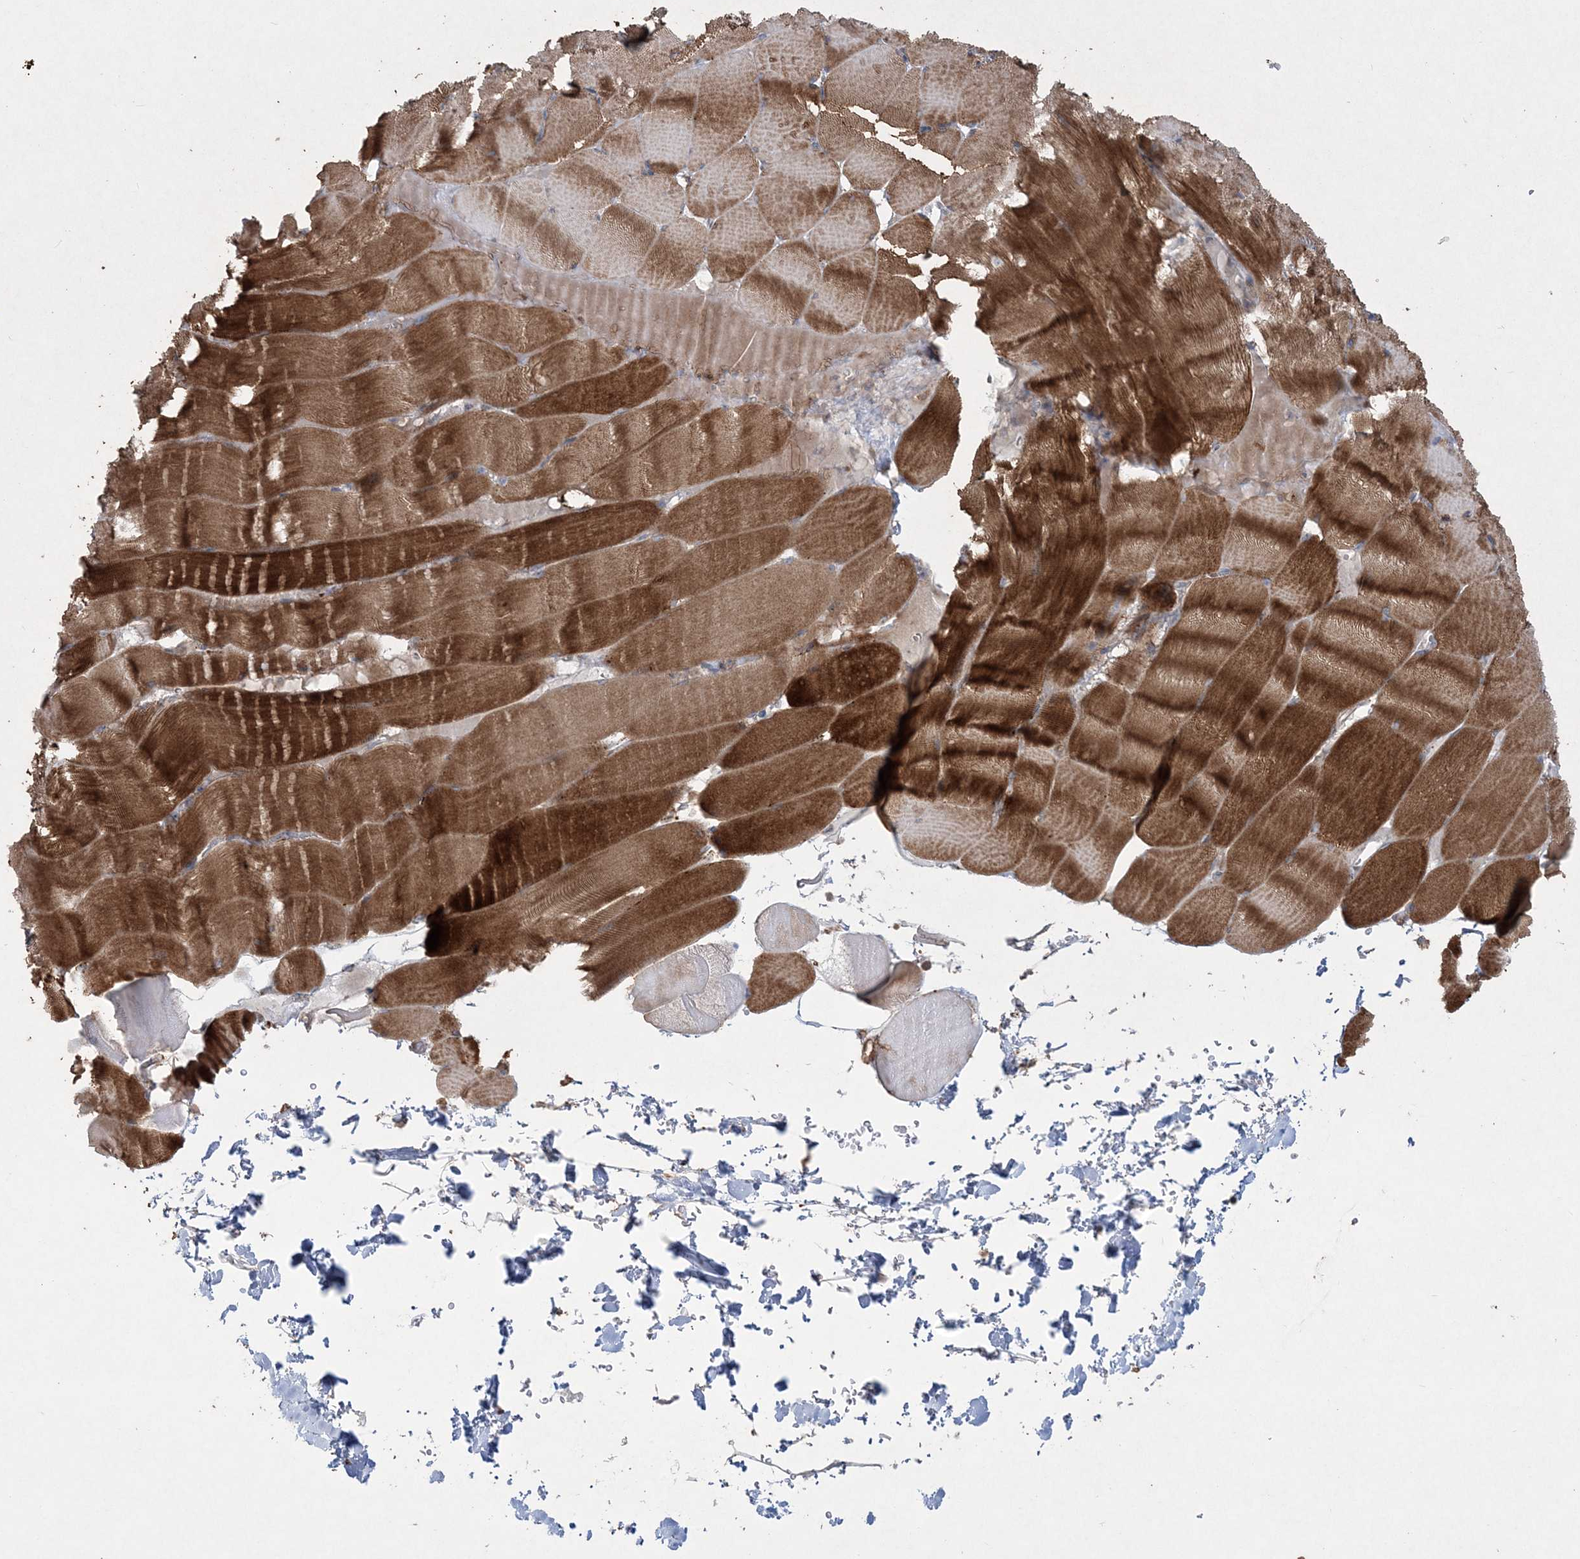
{"staining": {"intensity": "strong", "quantity": ">75%", "location": "cytoplasmic/membranous"}, "tissue": "skeletal muscle", "cell_type": "Myocytes", "image_type": "normal", "snomed": [{"axis": "morphology", "description": "Normal tissue, NOS"}, {"axis": "topography", "description": "Skeletal muscle"}], "caption": "Brown immunohistochemical staining in unremarkable human skeletal muscle exhibits strong cytoplasmic/membranous positivity in about >75% of myocytes.", "gene": "TTC7A", "patient": {"sex": "male", "age": 62}}